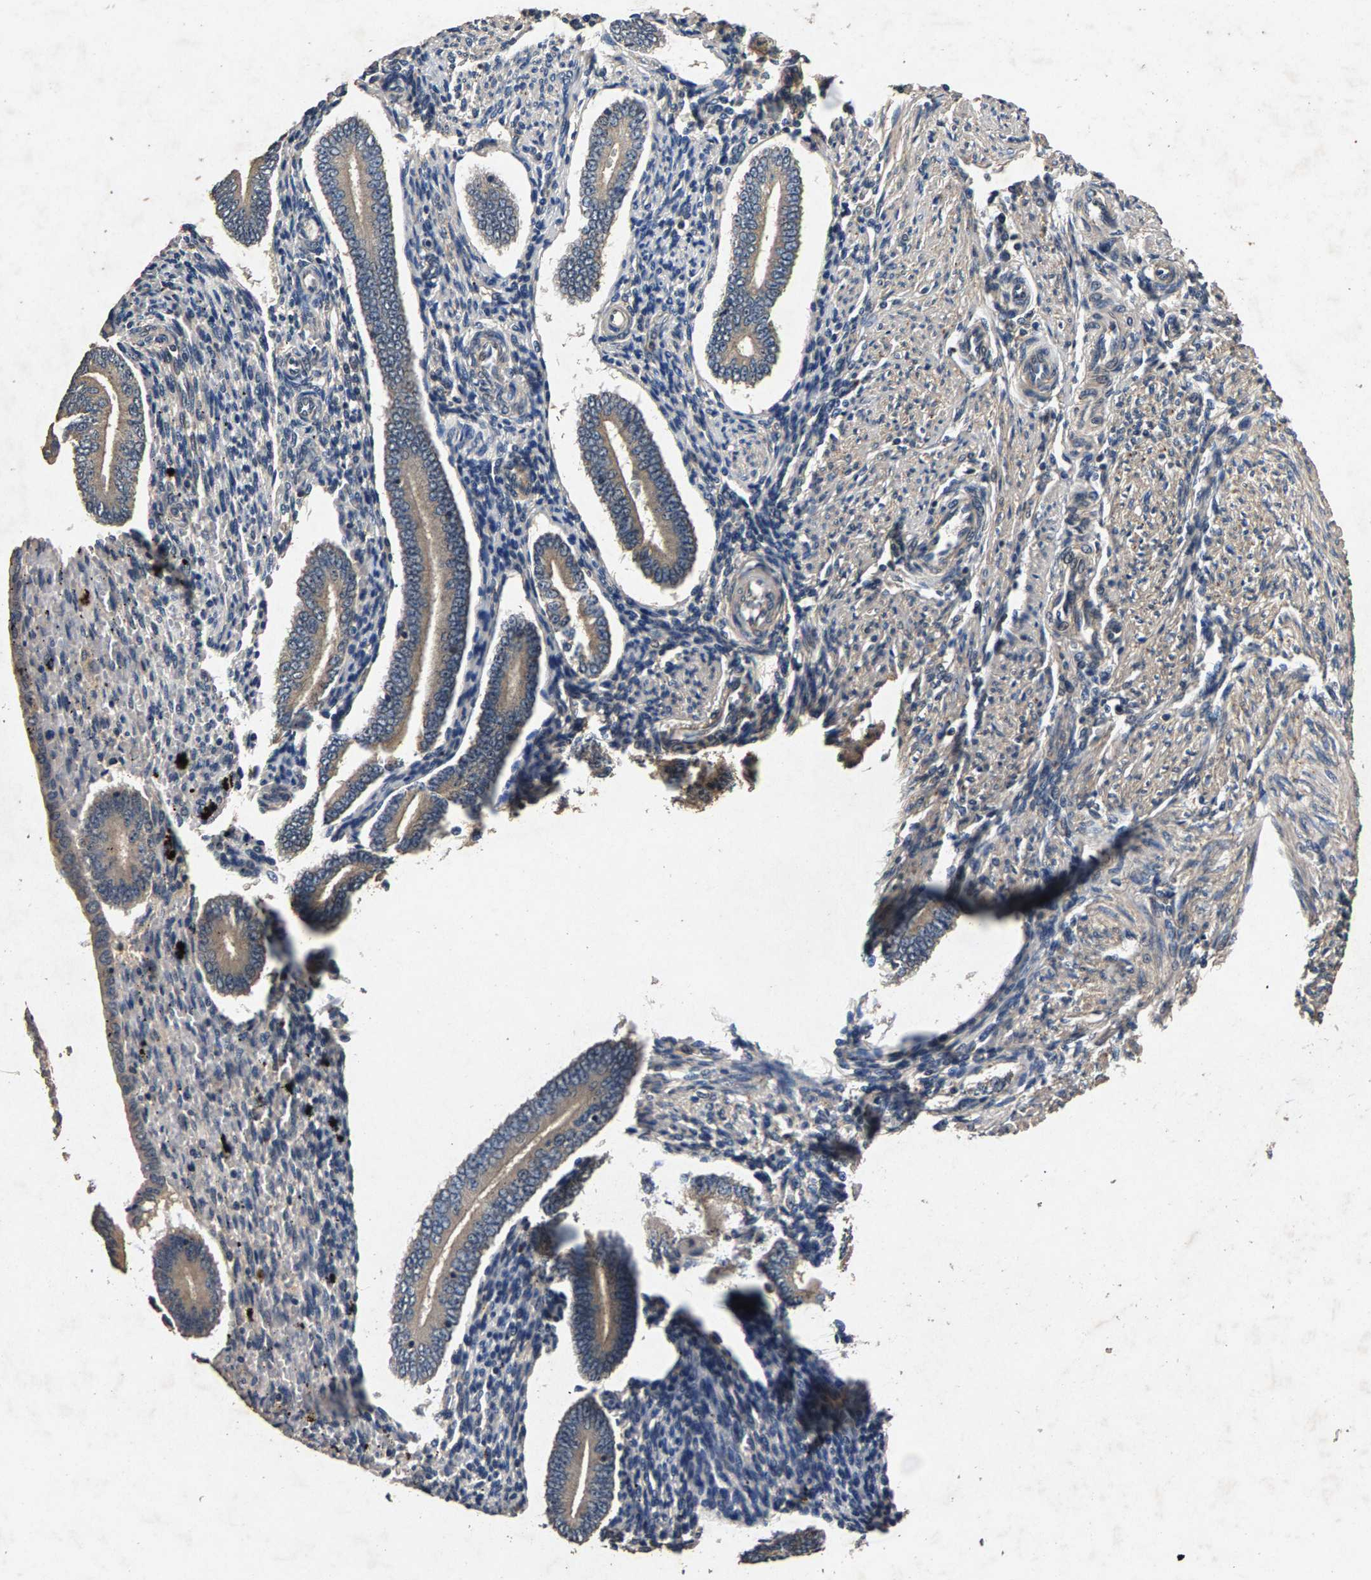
{"staining": {"intensity": "negative", "quantity": "none", "location": "none"}, "tissue": "endometrium", "cell_type": "Cells in endometrial stroma", "image_type": "normal", "snomed": [{"axis": "morphology", "description": "Normal tissue, NOS"}, {"axis": "topography", "description": "Endometrium"}], "caption": "A micrograph of human endometrium is negative for staining in cells in endometrial stroma. (DAB immunohistochemistry, high magnification).", "gene": "PPP1CC", "patient": {"sex": "female", "age": 42}}